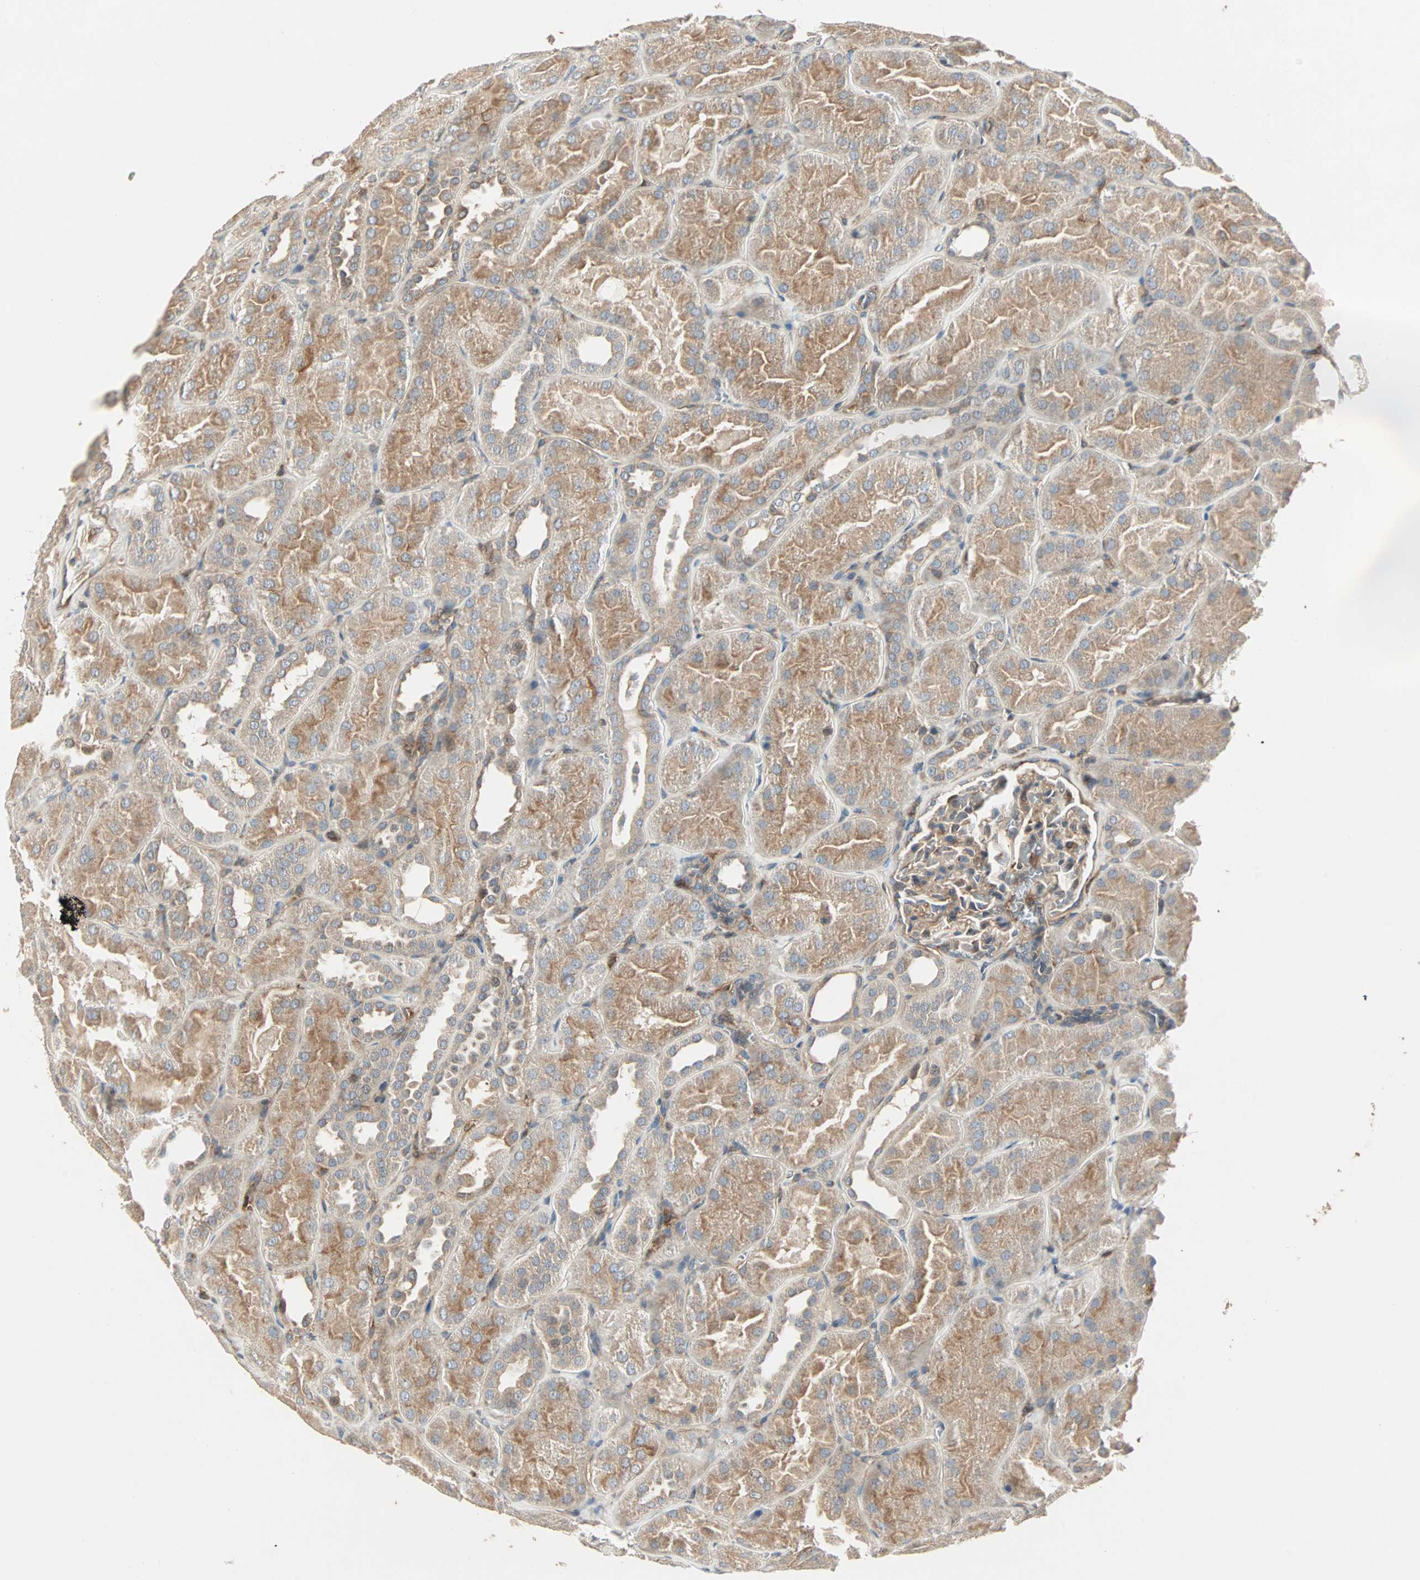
{"staining": {"intensity": "moderate", "quantity": ">75%", "location": "cytoplasmic/membranous"}, "tissue": "kidney", "cell_type": "Cells in glomeruli", "image_type": "normal", "snomed": [{"axis": "morphology", "description": "Normal tissue, NOS"}, {"axis": "topography", "description": "Kidney"}], "caption": "The immunohistochemical stain shows moderate cytoplasmic/membranous expression in cells in glomeruli of unremarkable kidney.", "gene": "GNAI2", "patient": {"sex": "male", "age": 28}}